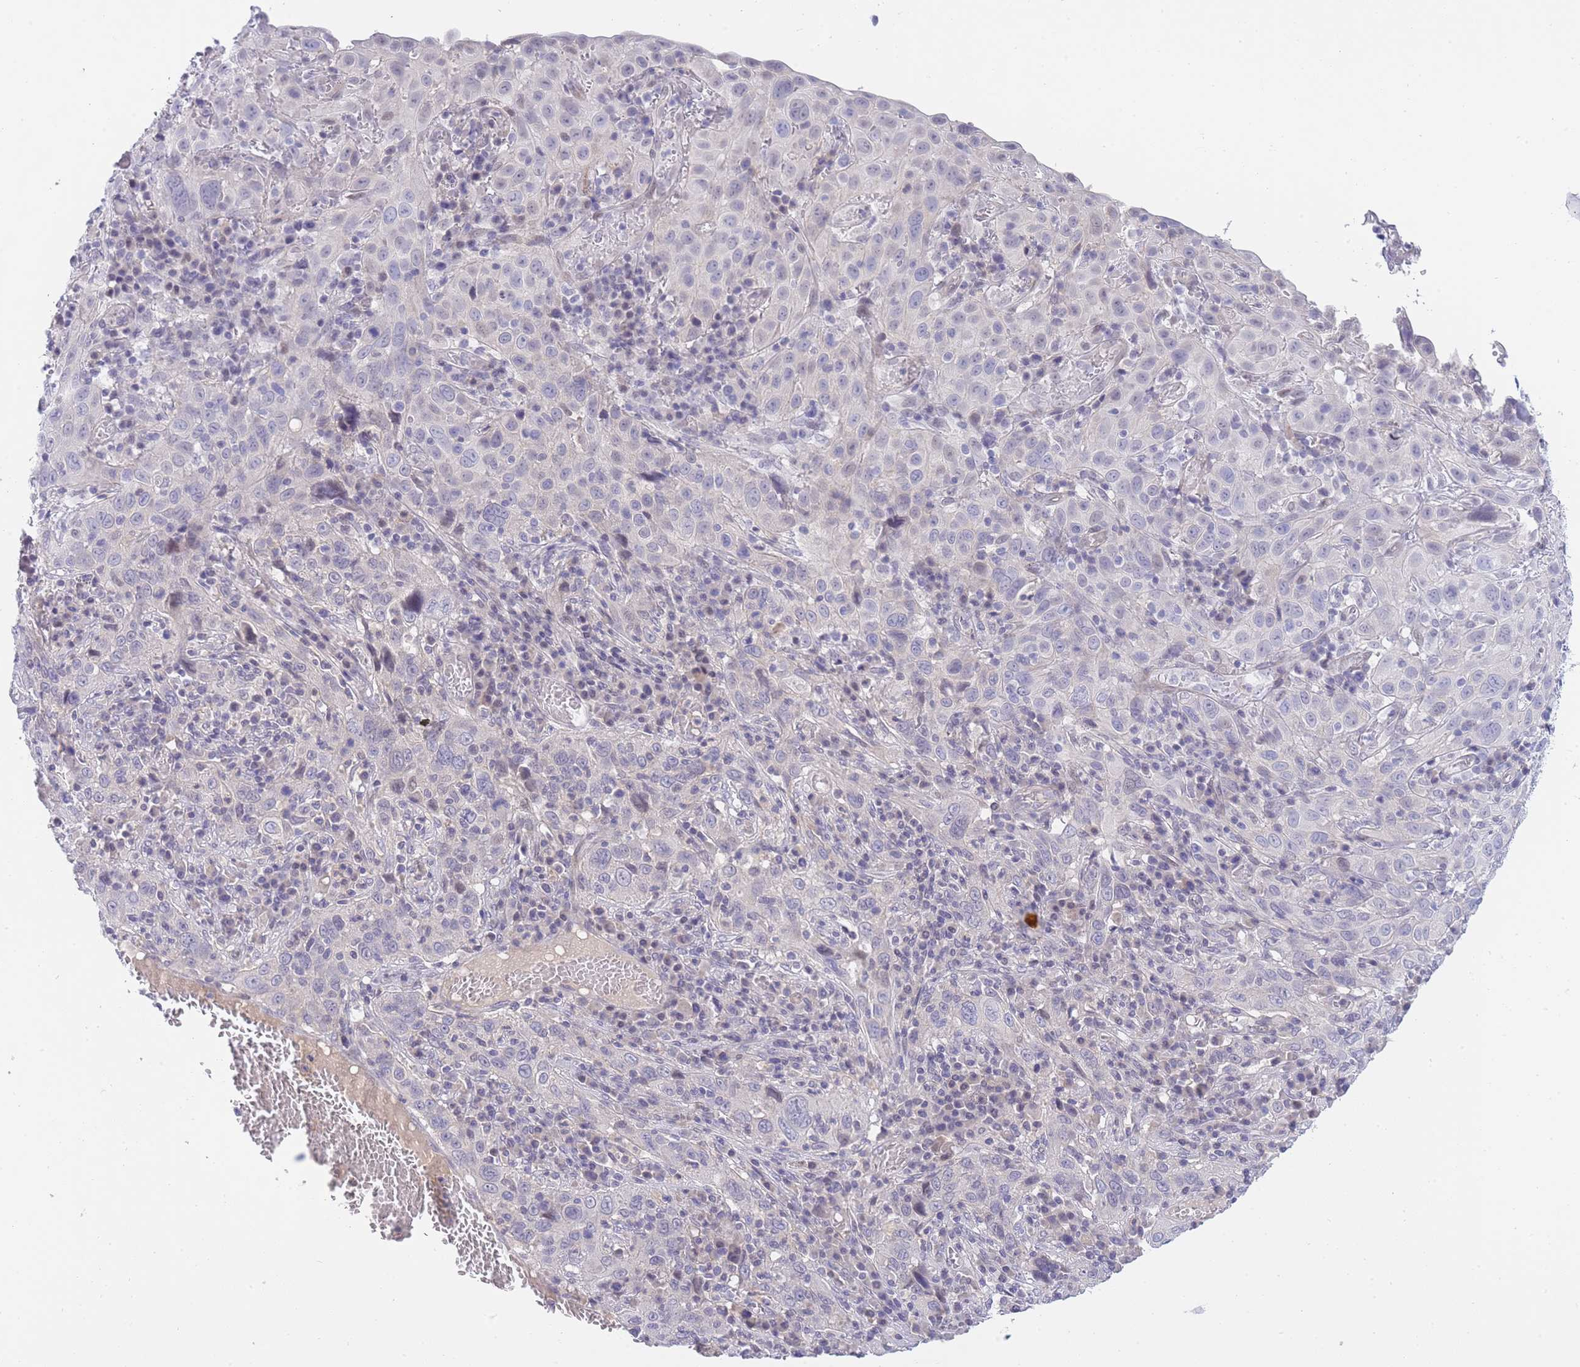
{"staining": {"intensity": "negative", "quantity": "none", "location": "none"}, "tissue": "cervical cancer", "cell_type": "Tumor cells", "image_type": "cancer", "snomed": [{"axis": "morphology", "description": "Squamous cell carcinoma, NOS"}, {"axis": "topography", "description": "Cervix"}], "caption": "This is an immunohistochemistry histopathology image of human cervical cancer (squamous cell carcinoma). There is no positivity in tumor cells.", "gene": "PRR23B", "patient": {"sex": "female", "age": 46}}